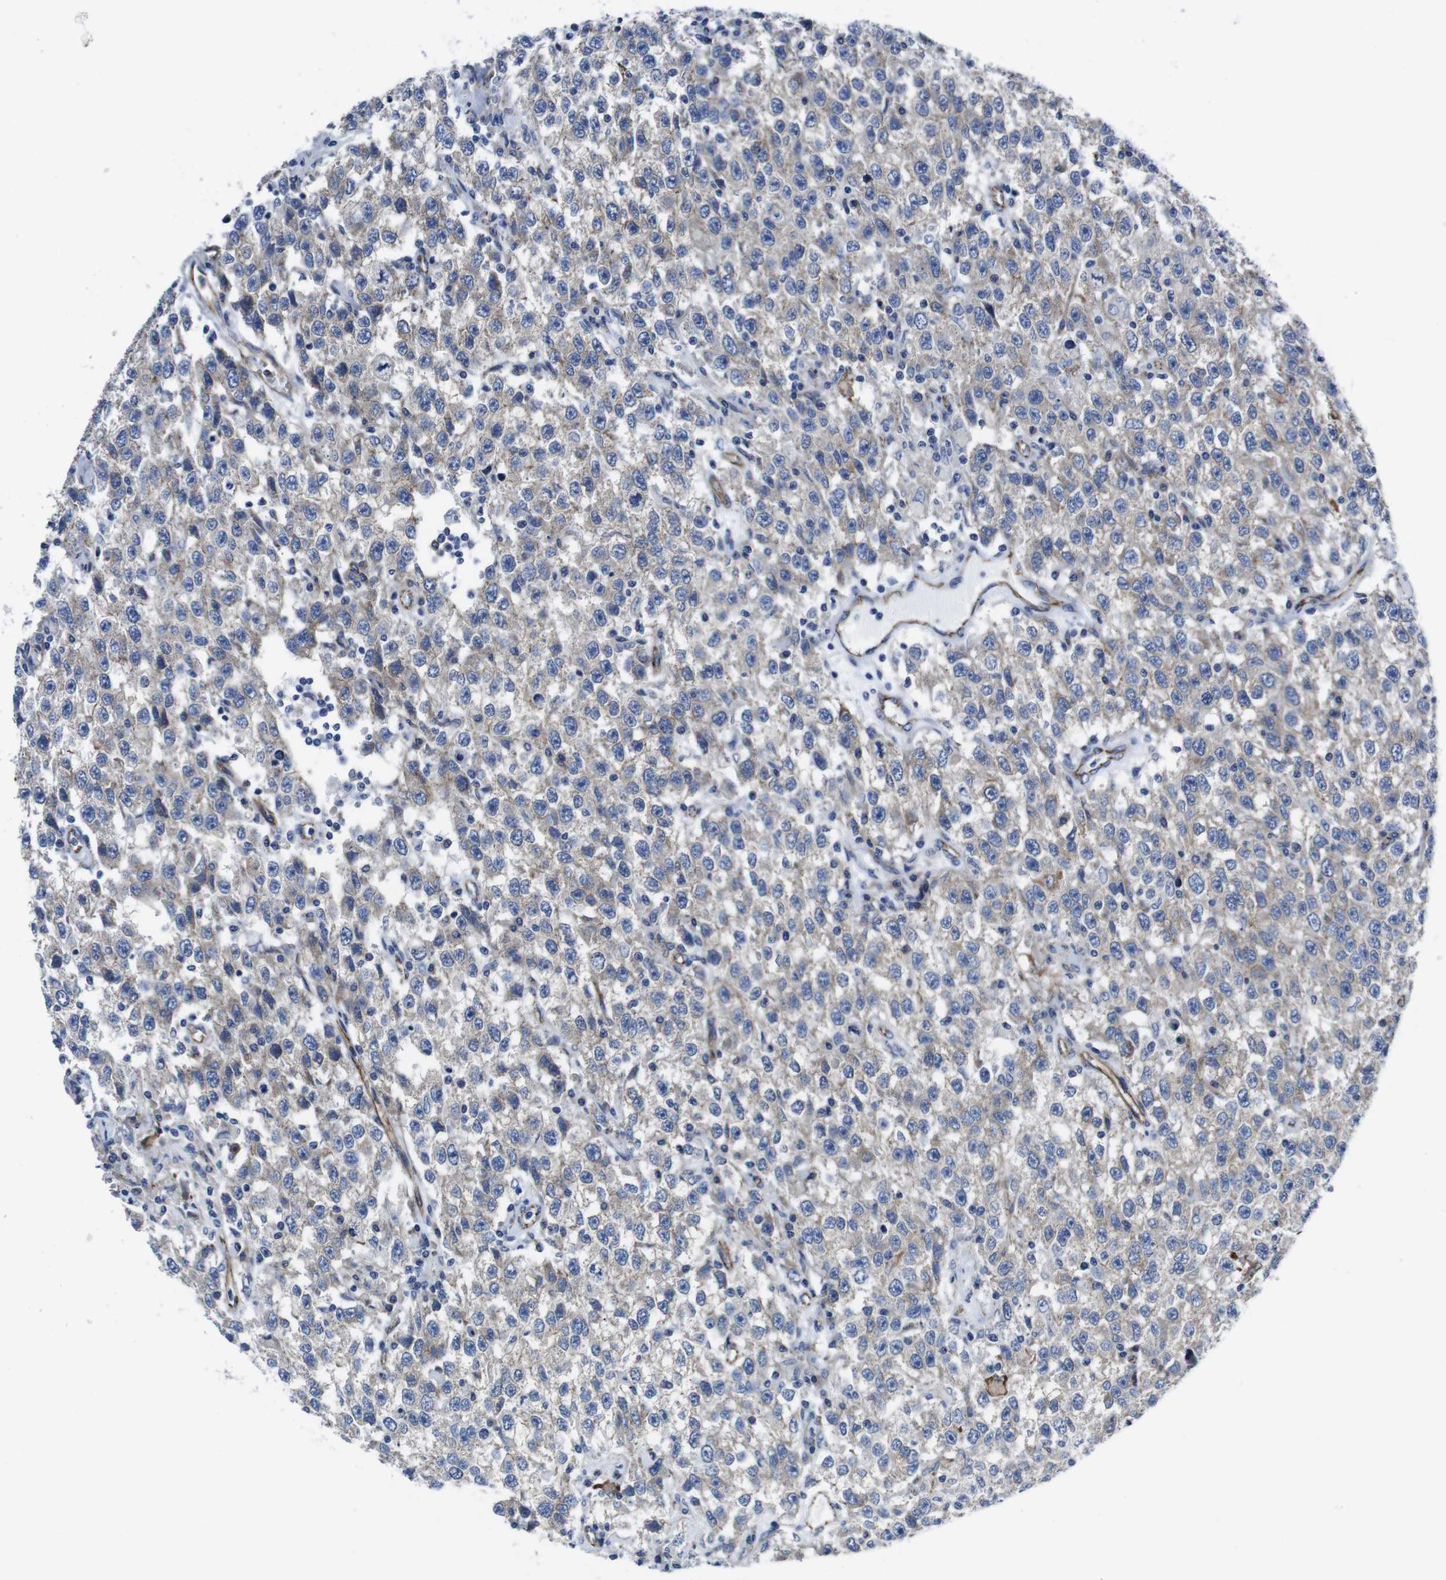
{"staining": {"intensity": "negative", "quantity": "none", "location": "none"}, "tissue": "testis cancer", "cell_type": "Tumor cells", "image_type": "cancer", "snomed": [{"axis": "morphology", "description": "Seminoma, NOS"}, {"axis": "topography", "description": "Testis"}], "caption": "The image shows no staining of tumor cells in testis cancer (seminoma). The staining is performed using DAB (3,3'-diaminobenzidine) brown chromogen with nuclei counter-stained in using hematoxylin.", "gene": "NUMB", "patient": {"sex": "male", "age": 41}}